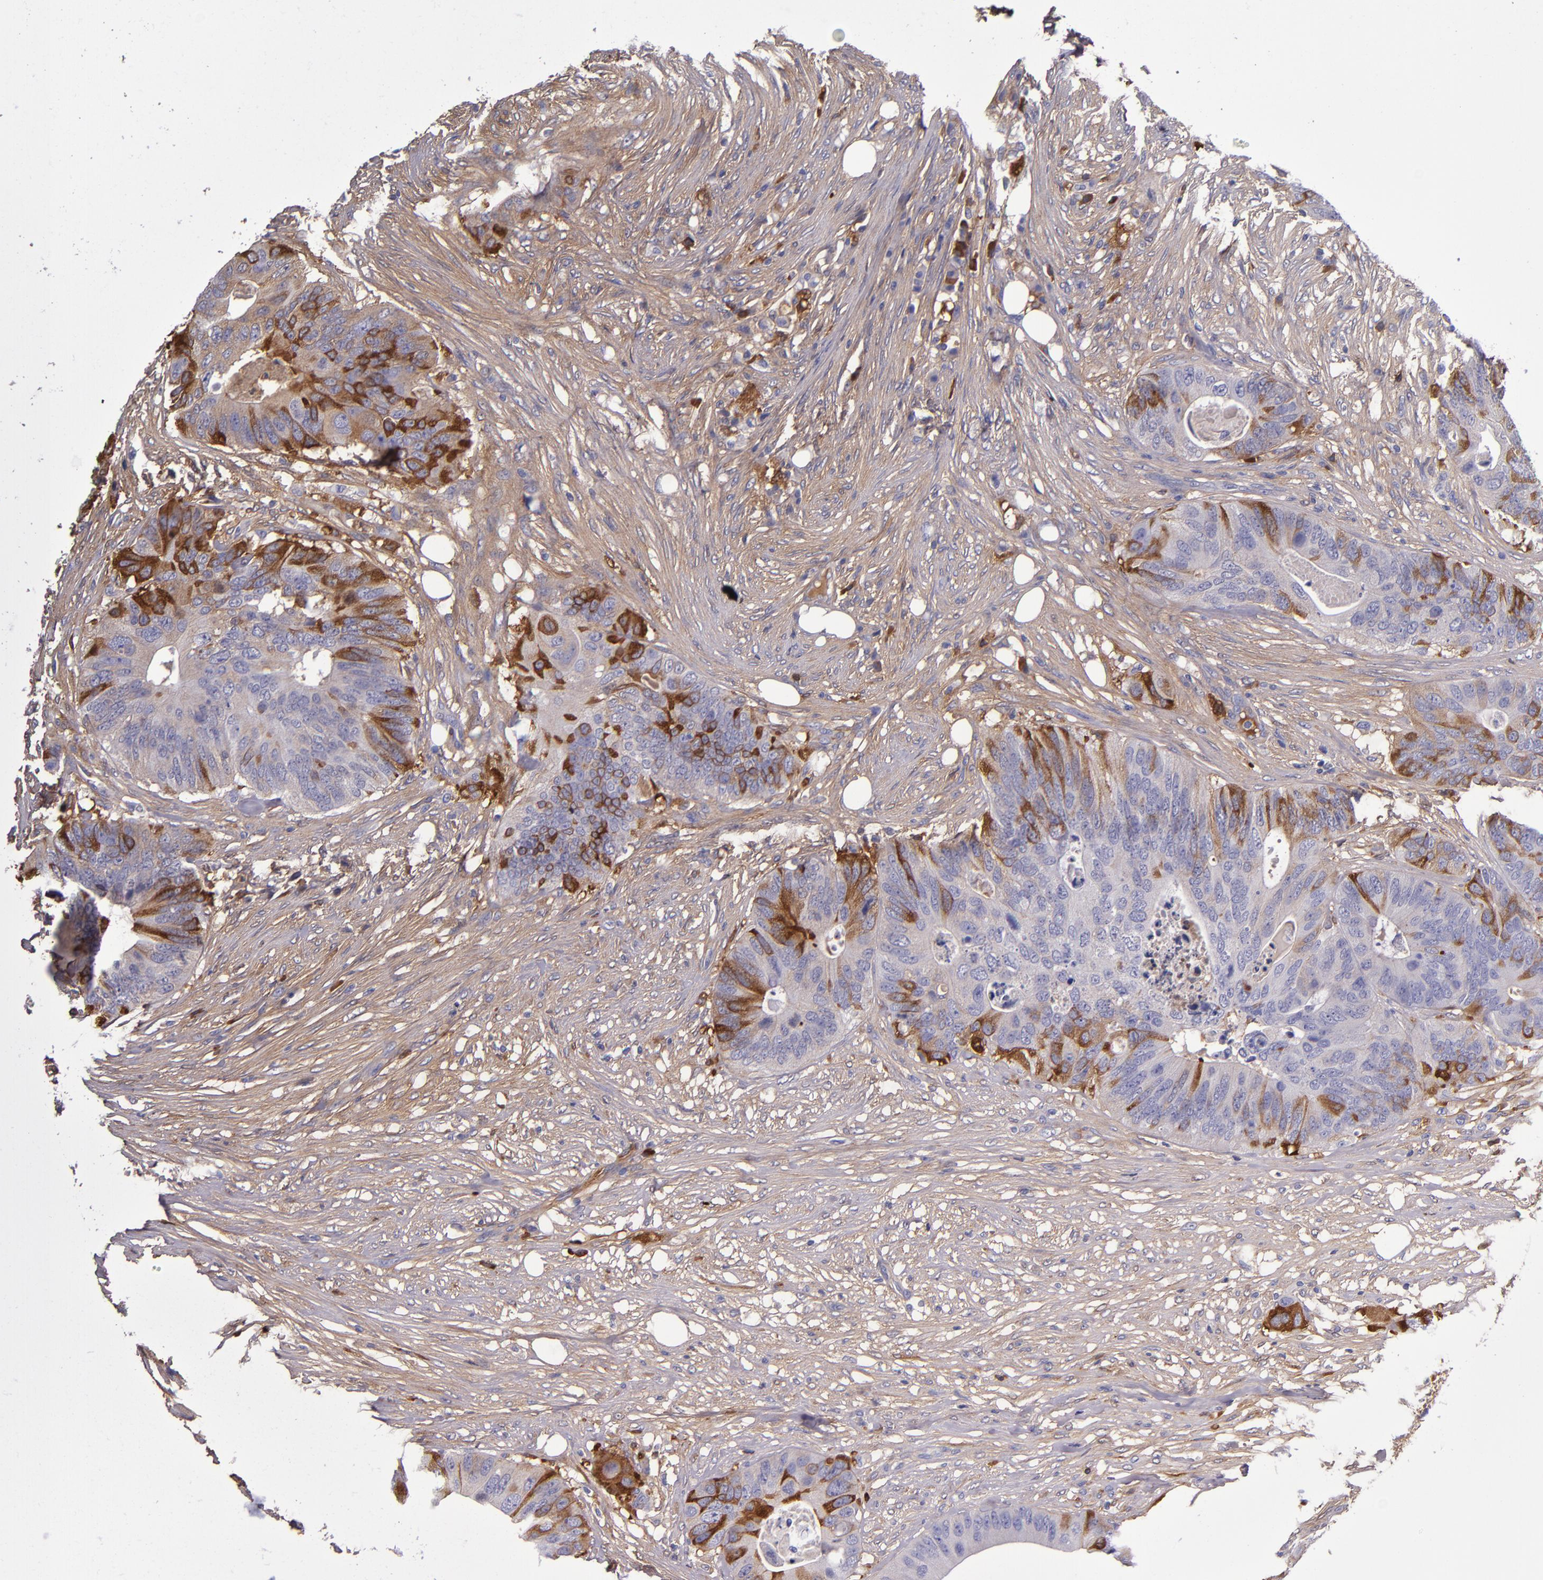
{"staining": {"intensity": "strong", "quantity": "25%-75%", "location": "cytoplasmic/membranous"}, "tissue": "colorectal cancer", "cell_type": "Tumor cells", "image_type": "cancer", "snomed": [{"axis": "morphology", "description": "Adenocarcinoma, NOS"}, {"axis": "topography", "description": "Colon"}], "caption": "Protein staining demonstrates strong cytoplasmic/membranous positivity in approximately 25%-75% of tumor cells in colorectal cancer. Nuclei are stained in blue.", "gene": "CLEC3B", "patient": {"sex": "male", "age": 71}}